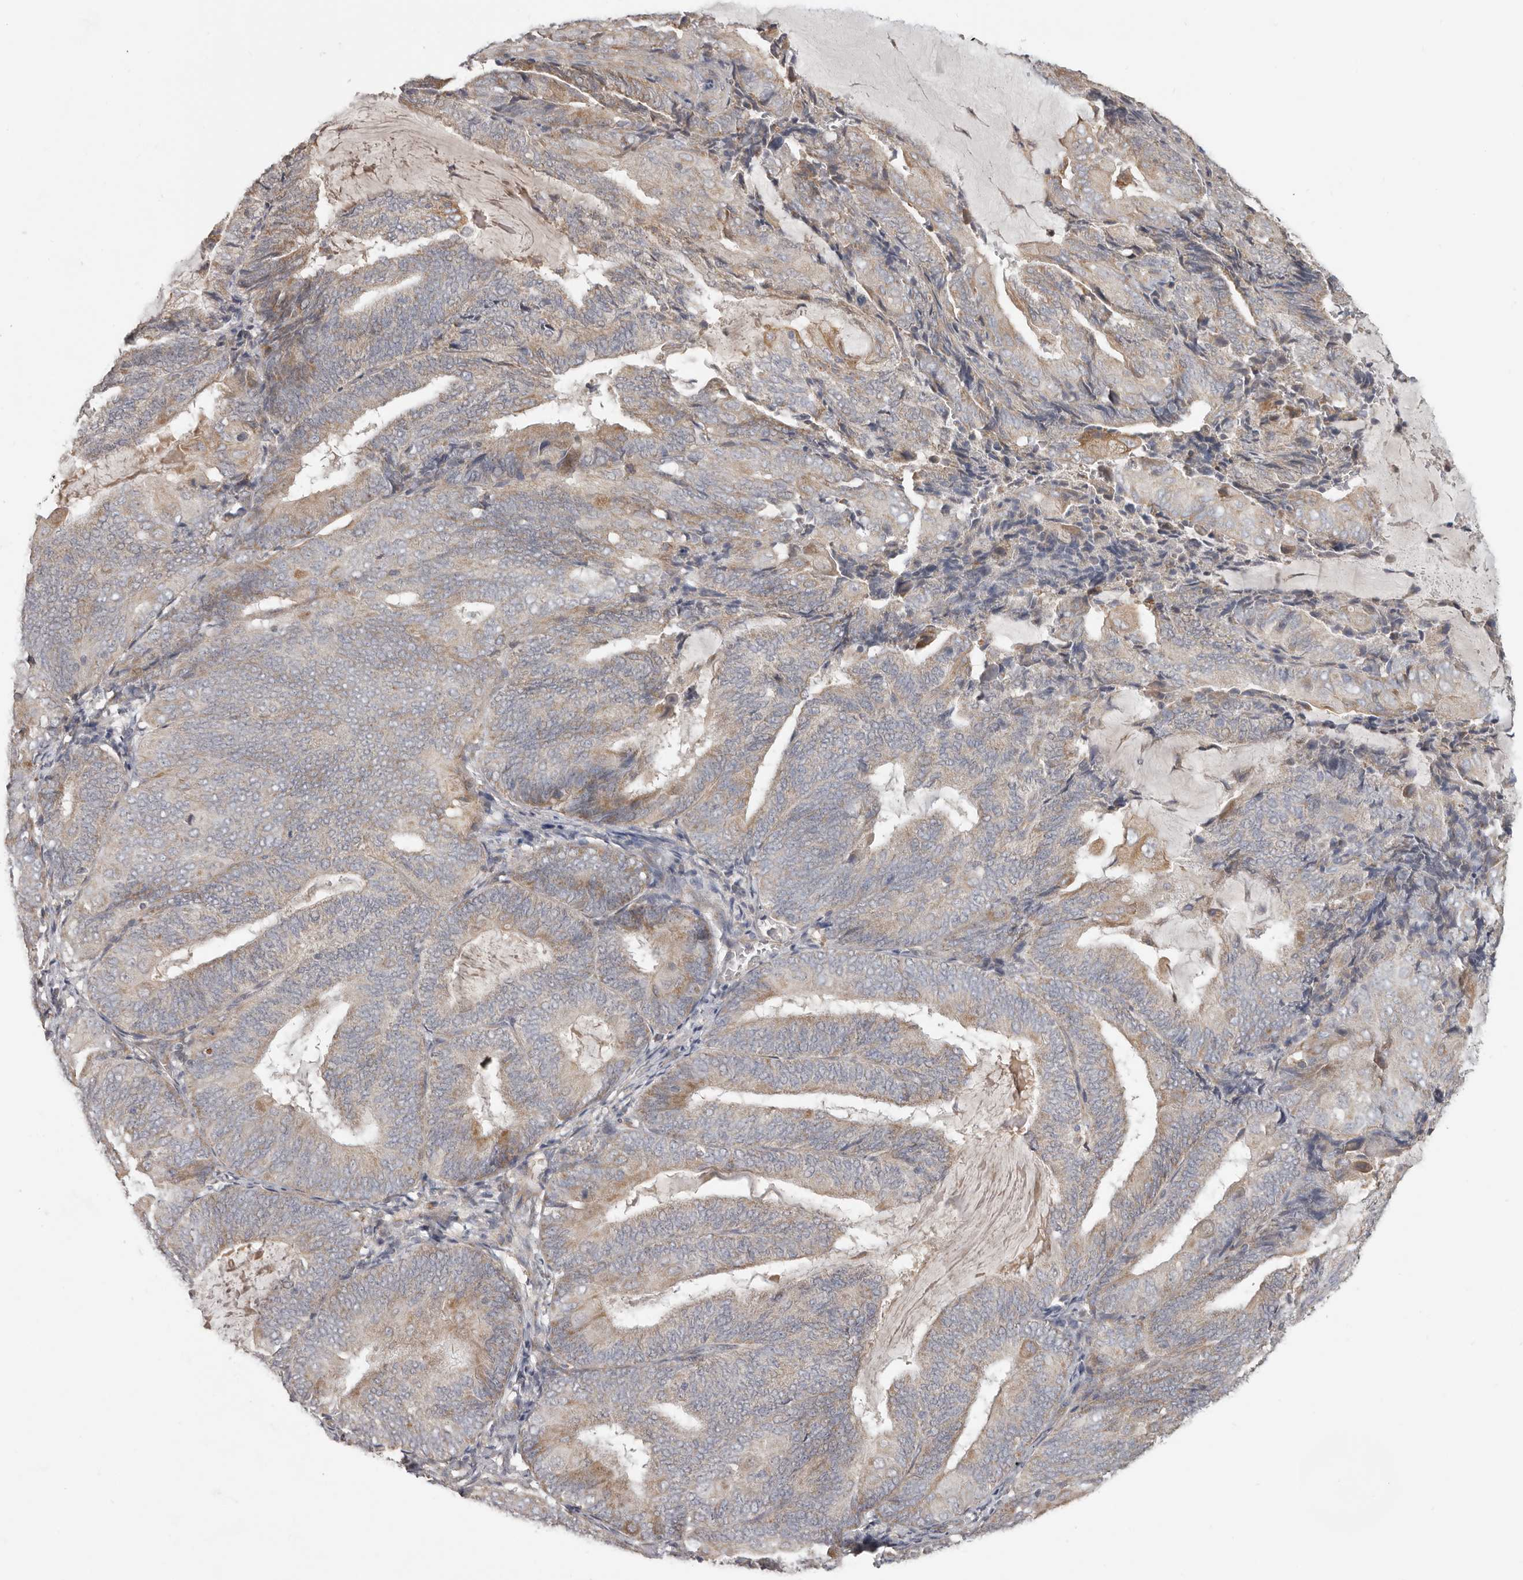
{"staining": {"intensity": "moderate", "quantity": "25%-75%", "location": "cytoplasmic/membranous"}, "tissue": "endometrial cancer", "cell_type": "Tumor cells", "image_type": "cancer", "snomed": [{"axis": "morphology", "description": "Adenocarcinoma, NOS"}, {"axis": "topography", "description": "Endometrium"}], "caption": "Endometrial adenocarcinoma stained with IHC shows moderate cytoplasmic/membranous positivity in about 25%-75% of tumor cells.", "gene": "UNK", "patient": {"sex": "female", "age": 81}}